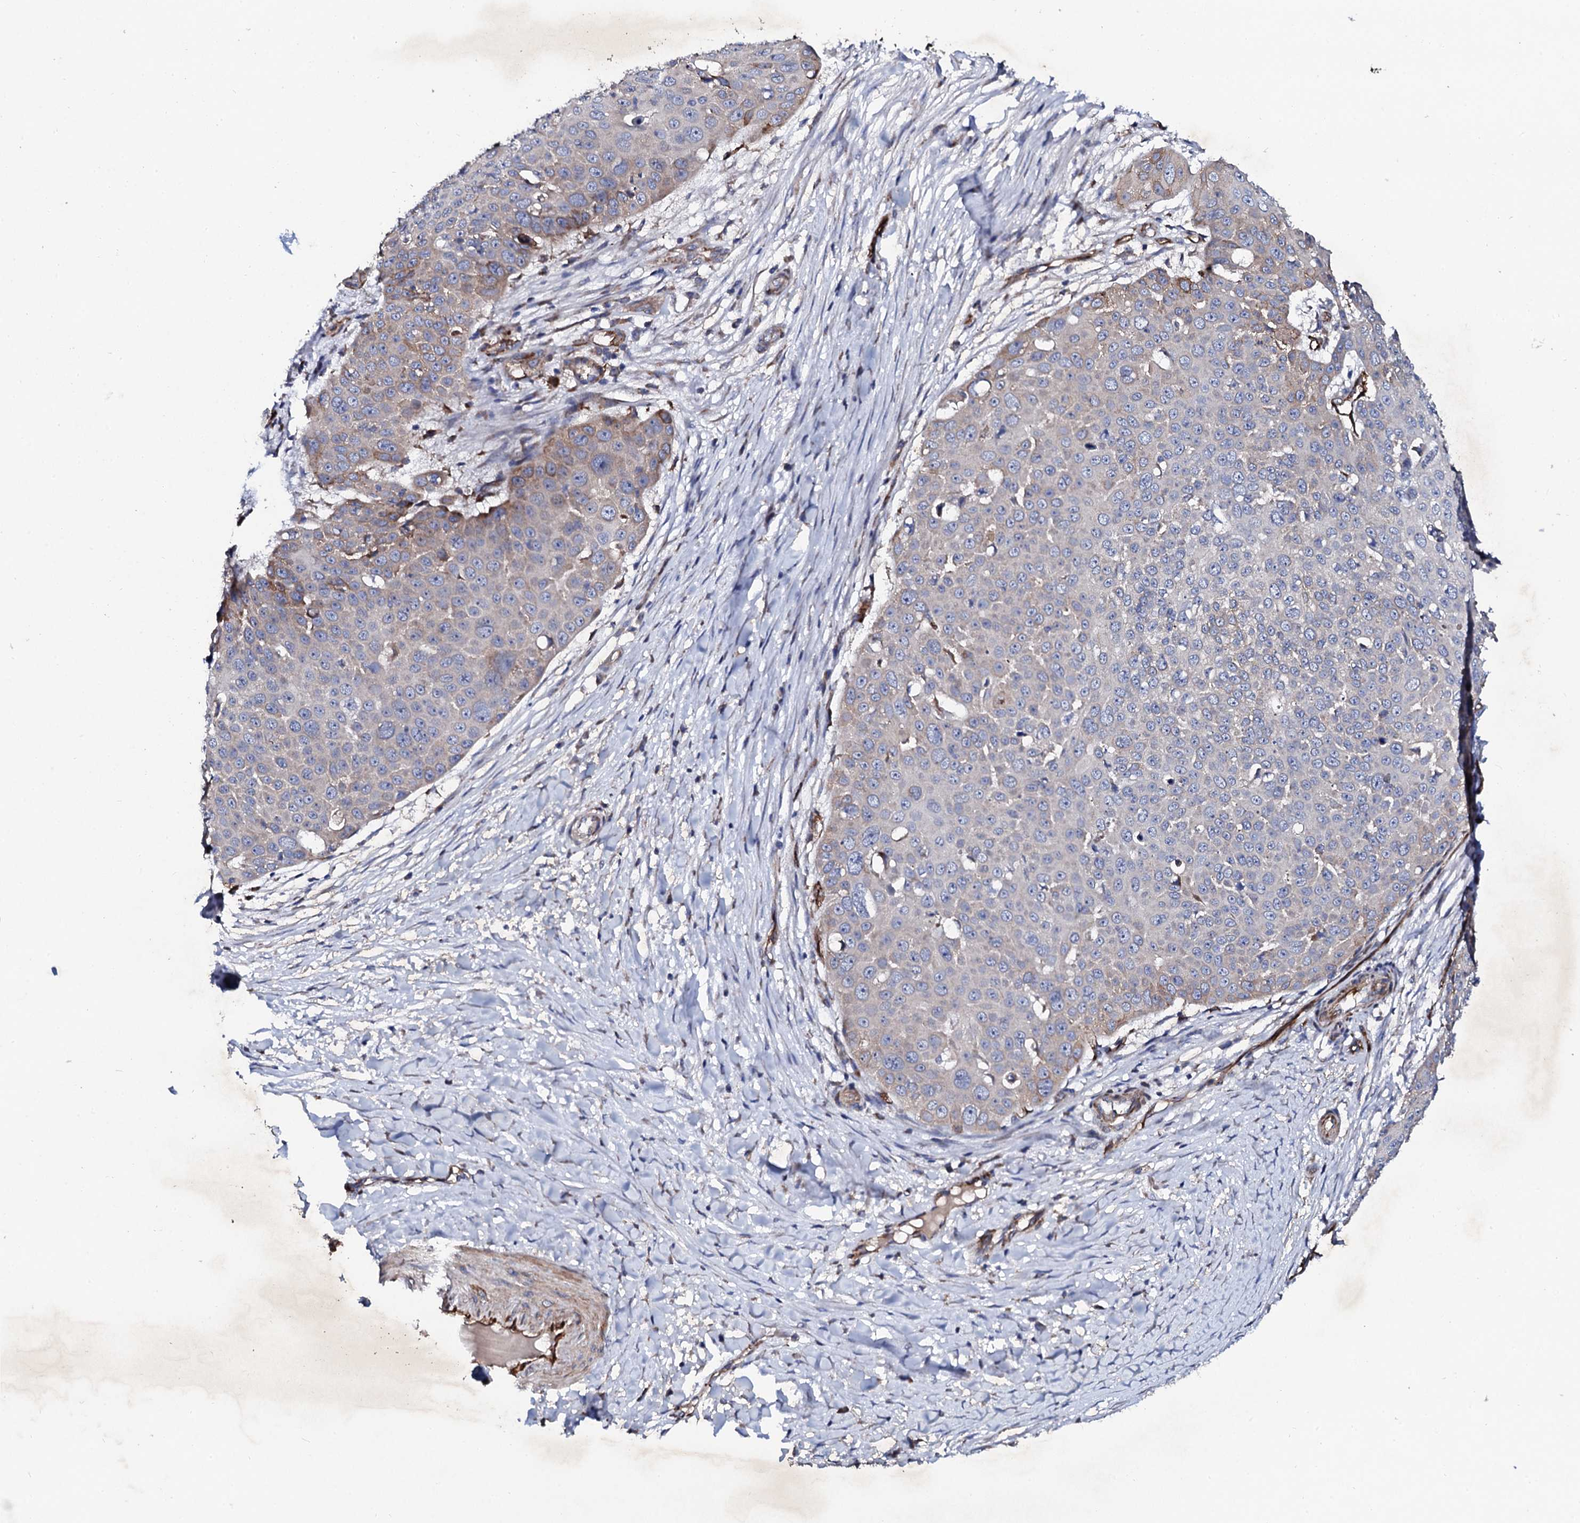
{"staining": {"intensity": "weak", "quantity": "<25%", "location": "cytoplasmic/membranous"}, "tissue": "skin cancer", "cell_type": "Tumor cells", "image_type": "cancer", "snomed": [{"axis": "morphology", "description": "Squamous cell carcinoma, NOS"}, {"axis": "topography", "description": "Skin"}], "caption": "IHC of human skin cancer (squamous cell carcinoma) displays no positivity in tumor cells.", "gene": "DBX1", "patient": {"sex": "male", "age": 71}}